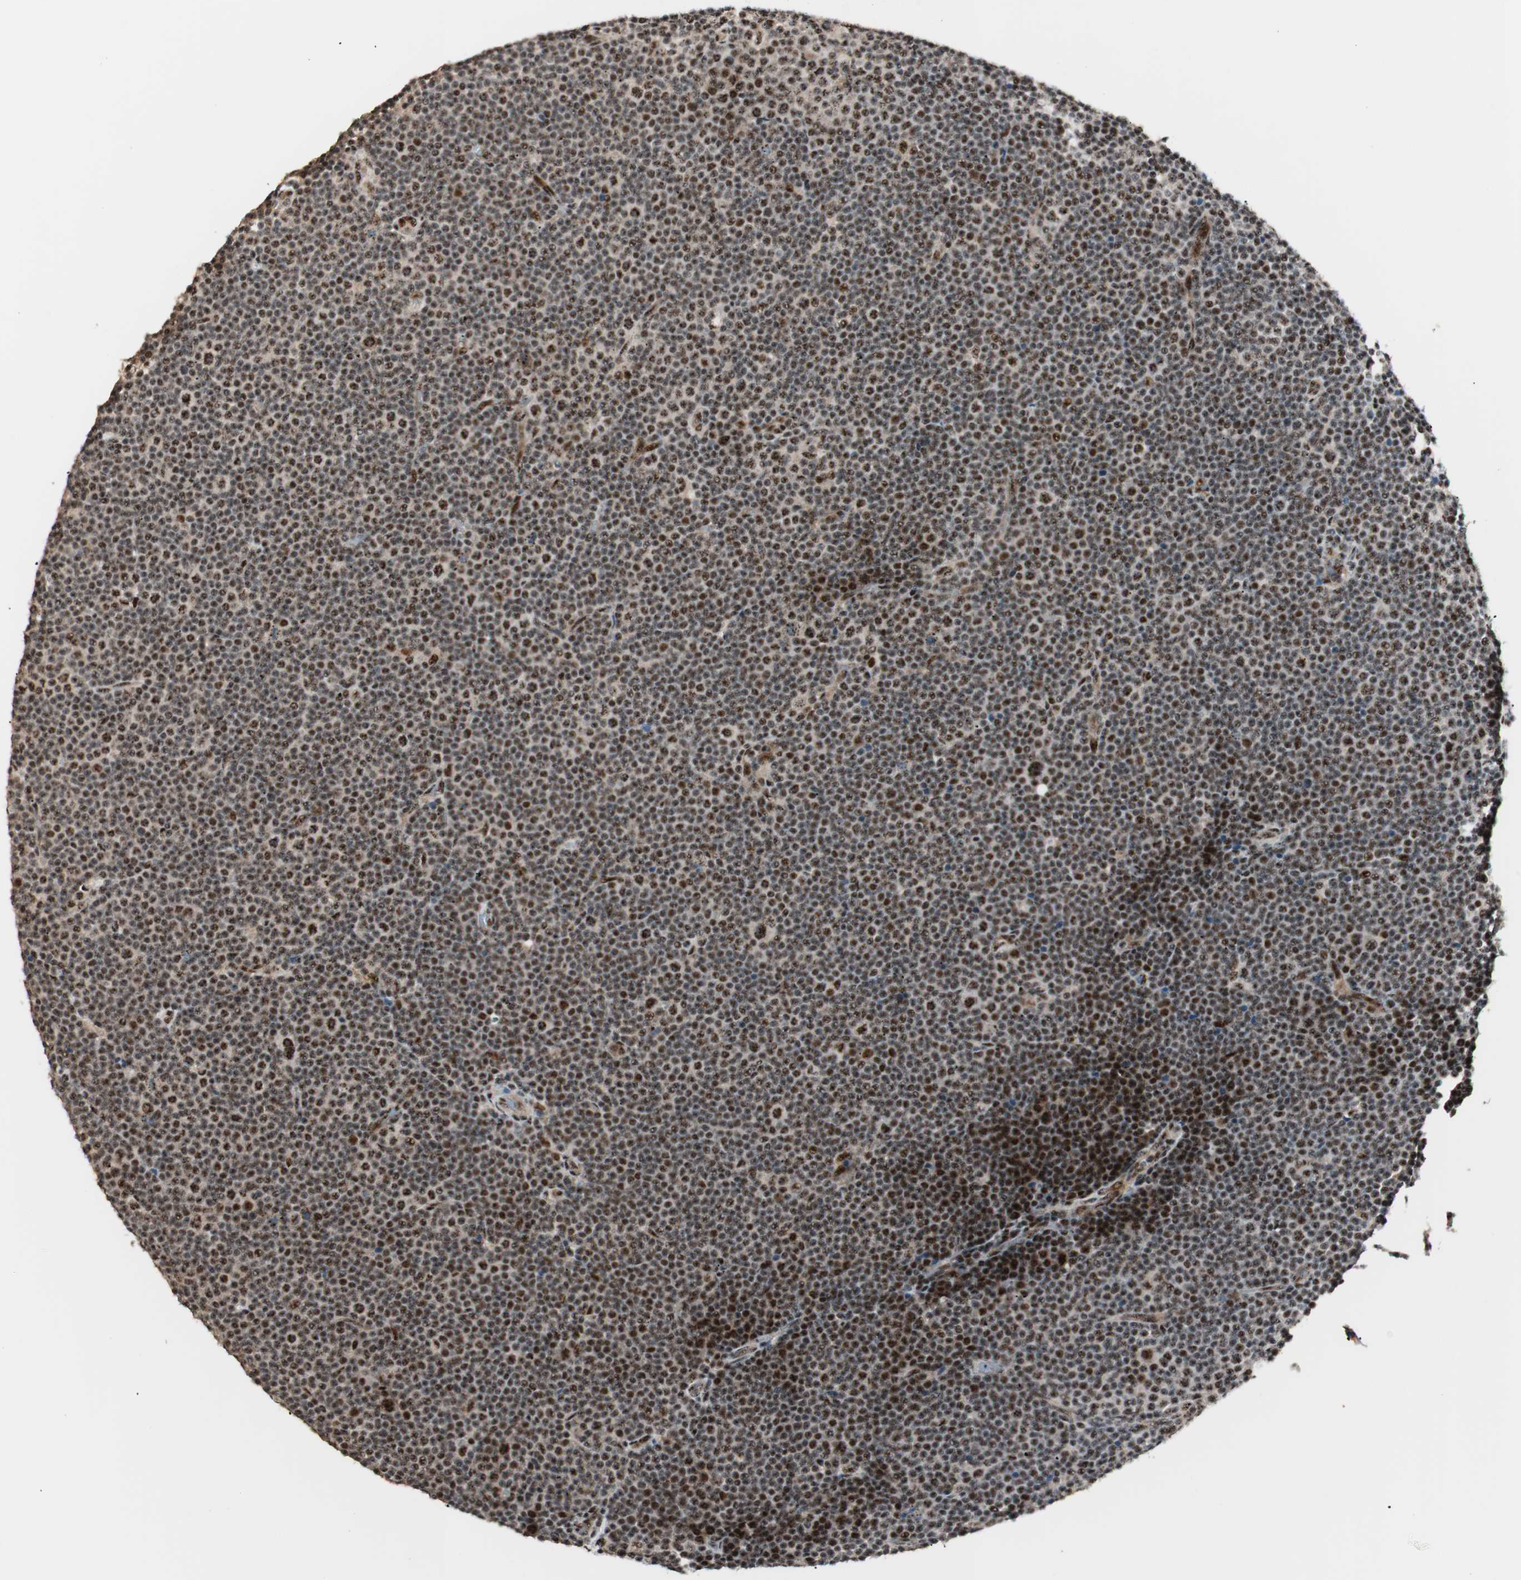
{"staining": {"intensity": "moderate", "quantity": ">75%", "location": "nuclear"}, "tissue": "lymphoma", "cell_type": "Tumor cells", "image_type": "cancer", "snomed": [{"axis": "morphology", "description": "Malignant lymphoma, non-Hodgkin's type, Low grade"}, {"axis": "topography", "description": "Lymph node"}], "caption": "Tumor cells display medium levels of moderate nuclear expression in approximately >75% of cells in lymphoma. The protein of interest is stained brown, and the nuclei are stained in blue (DAB IHC with brightfield microscopy, high magnification).", "gene": "NR5A2", "patient": {"sex": "female", "age": 67}}